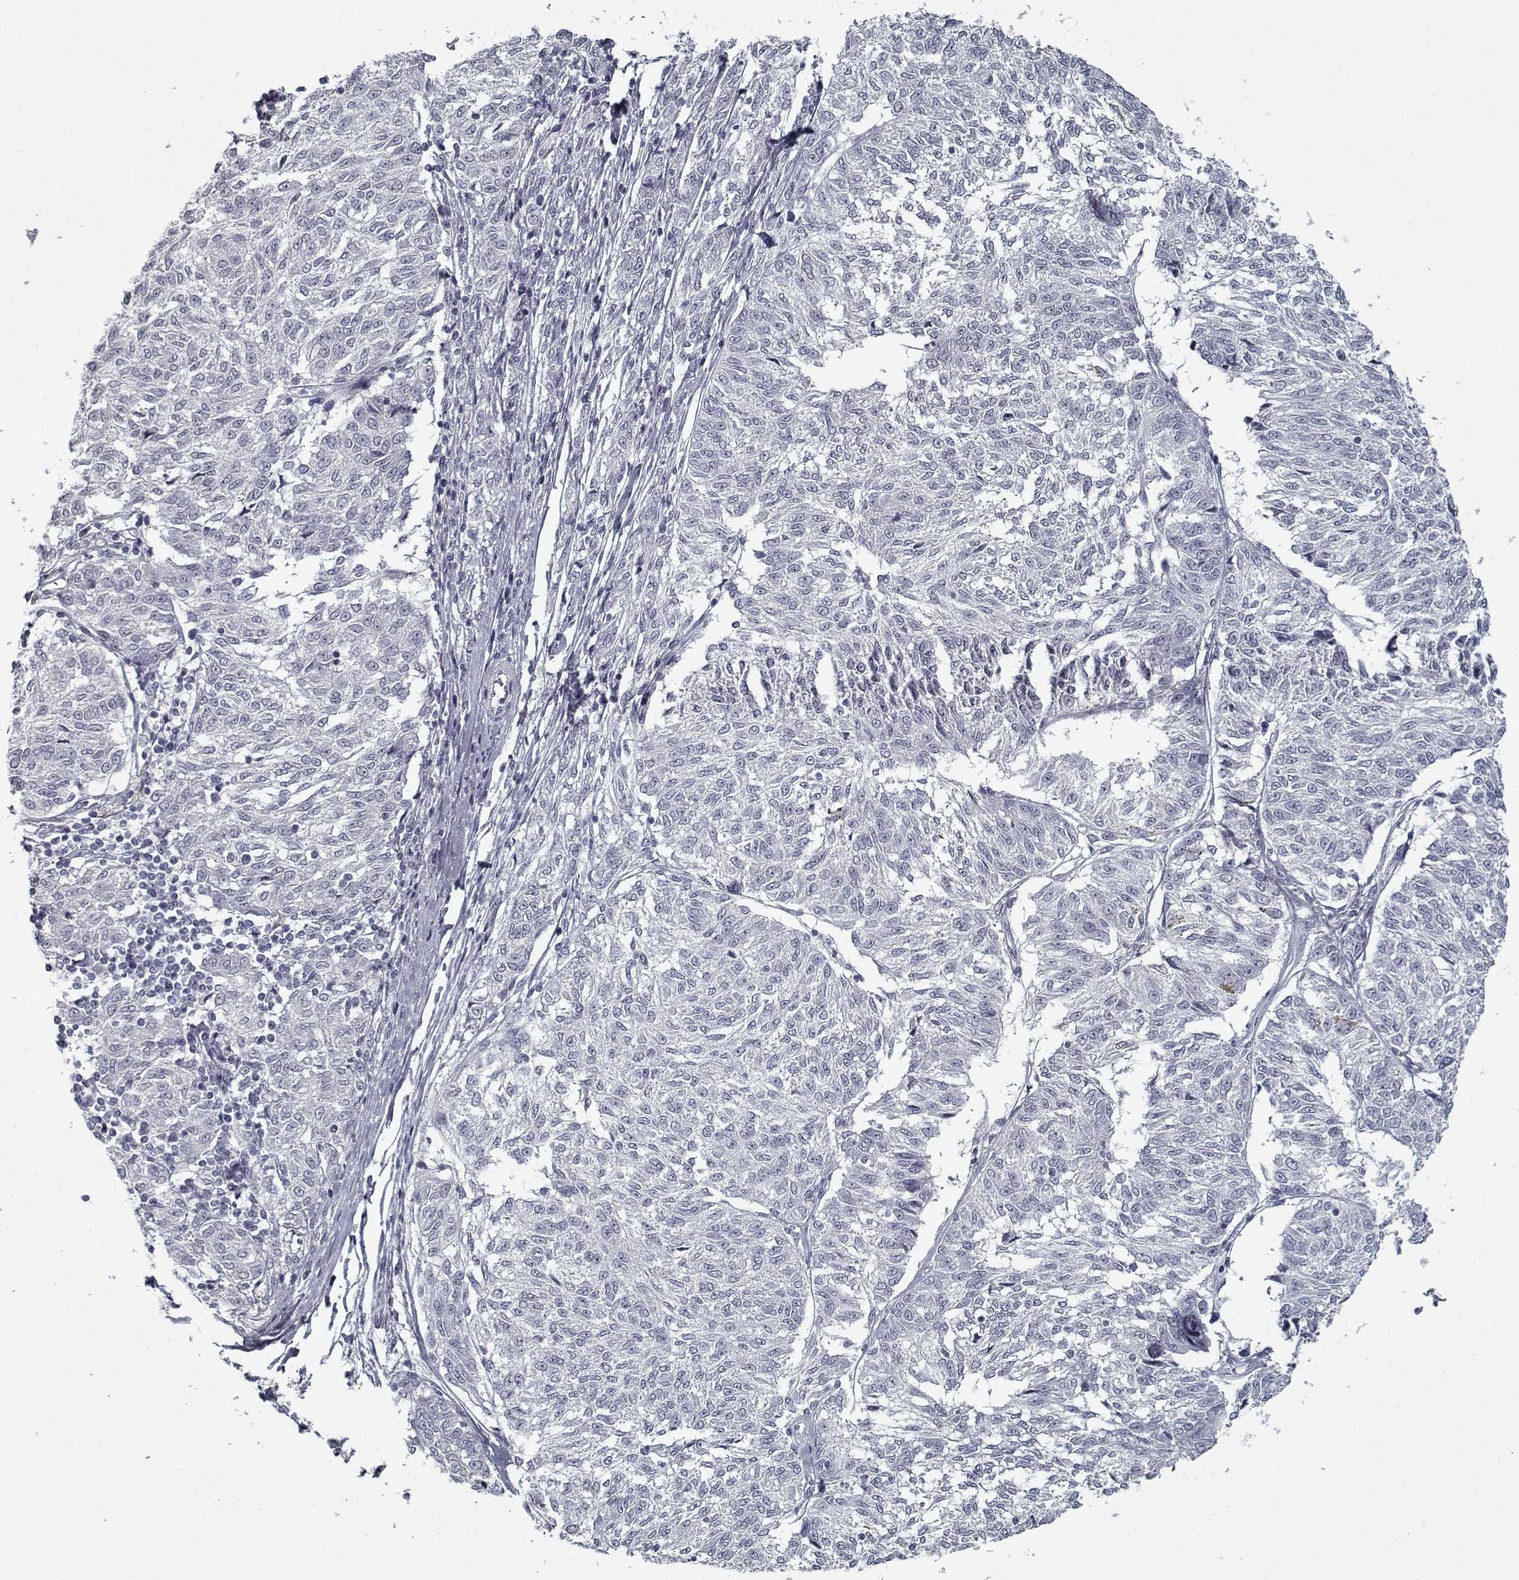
{"staining": {"intensity": "negative", "quantity": "none", "location": "none"}, "tissue": "melanoma", "cell_type": "Tumor cells", "image_type": "cancer", "snomed": [{"axis": "morphology", "description": "Malignant melanoma, NOS"}, {"axis": "topography", "description": "Skin"}], "caption": "The histopathology image exhibits no significant positivity in tumor cells of malignant melanoma.", "gene": "GAD2", "patient": {"sex": "female", "age": 72}}